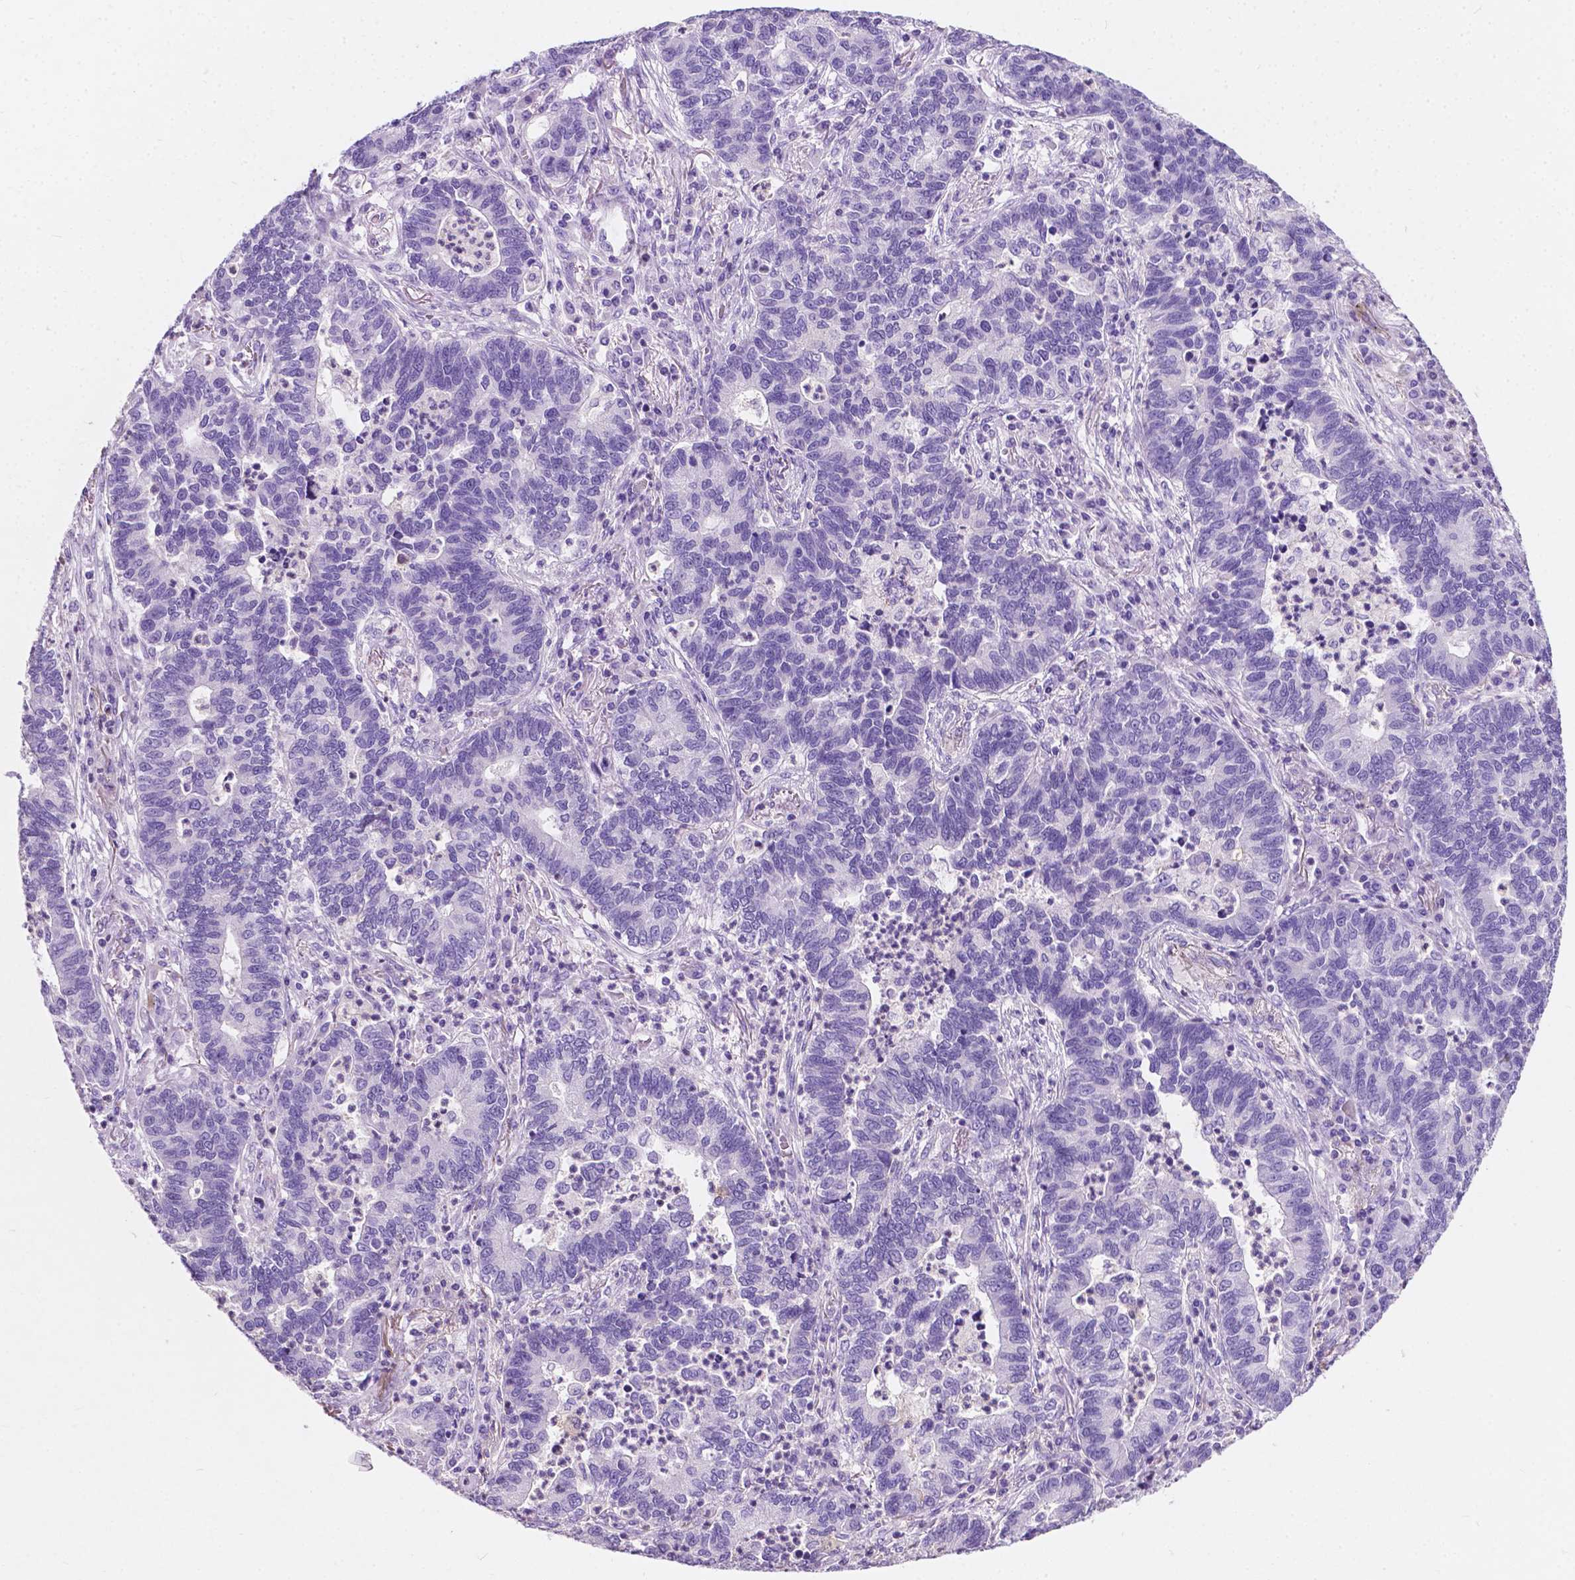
{"staining": {"intensity": "negative", "quantity": "none", "location": "none"}, "tissue": "lung cancer", "cell_type": "Tumor cells", "image_type": "cancer", "snomed": [{"axis": "morphology", "description": "Adenocarcinoma, NOS"}, {"axis": "topography", "description": "Lung"}], "caption": "IHC of lung cancer (adenocarcinoma) demonstrates no positivity in tumor cells.", "gene": "GNAO1", "patient": {"sex": "female", "age": 57}}